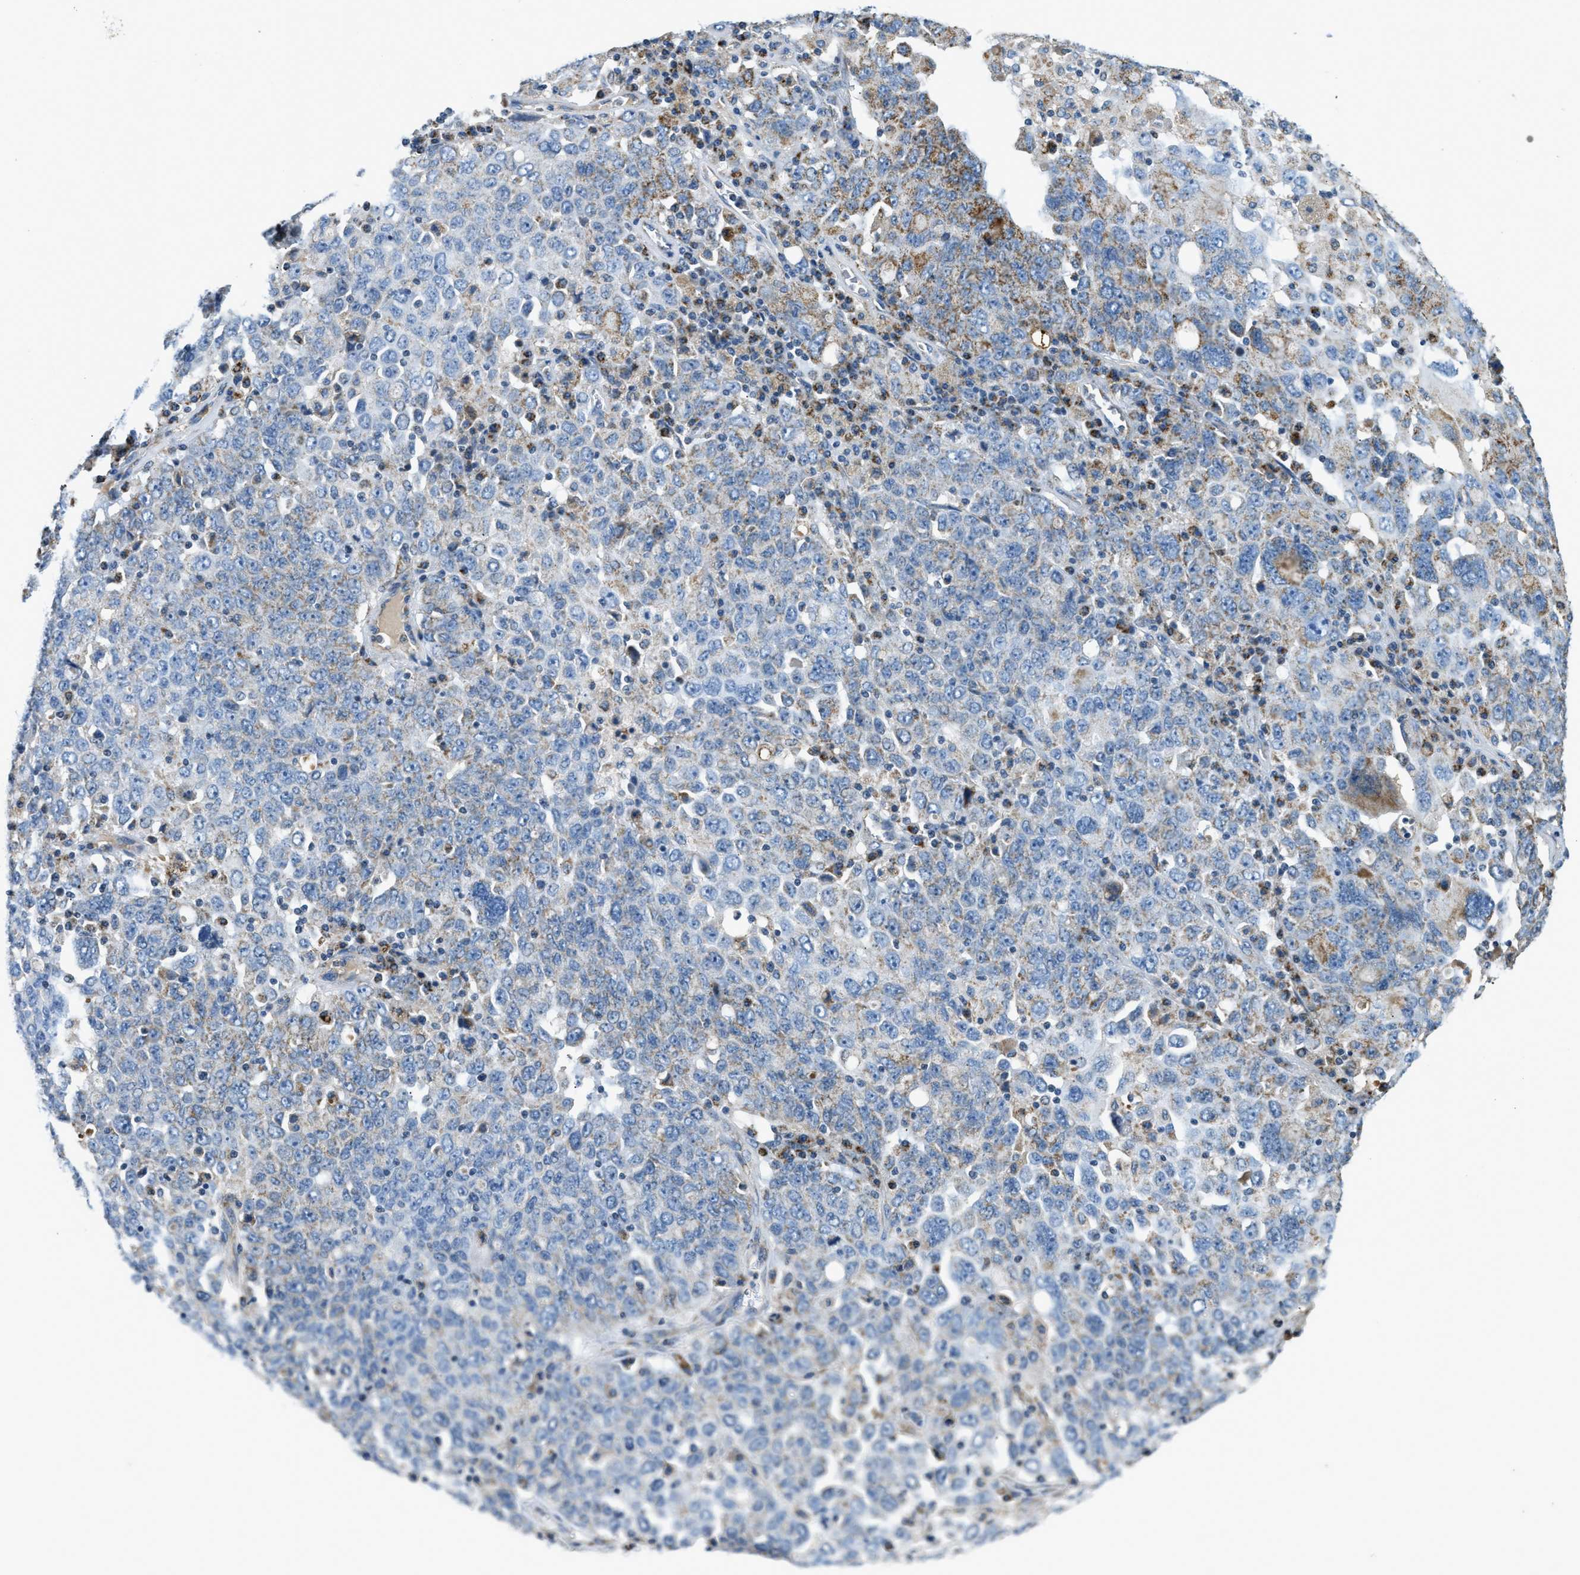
{"staining": {"intensity": "moderate", "quantity": "<25%", "location": "cytoplasmic/membranous"}, "tissue": "ovarian cancer", "cell_type": "Tumor cells", "image_type": "cancer", "snomed": [{"axis": "morphology", "description": "Carcinoma, endometroid"}, {"axis": "topography", "description": "Ovary"}], "caption": "High-magnification brightfield microscopy of ovarian cancer (endometroid carcinoma) stained with DAB (brown) and counterstained with hematoxylin (blue). tumor cells exhibit moderate cytoplasmic/membranous positivity is appreciated in approximately<25% of cells. Nuclei are stained in blue.", "gene": "ACADVL", "patient": {"sex": "female", "age": 62}}